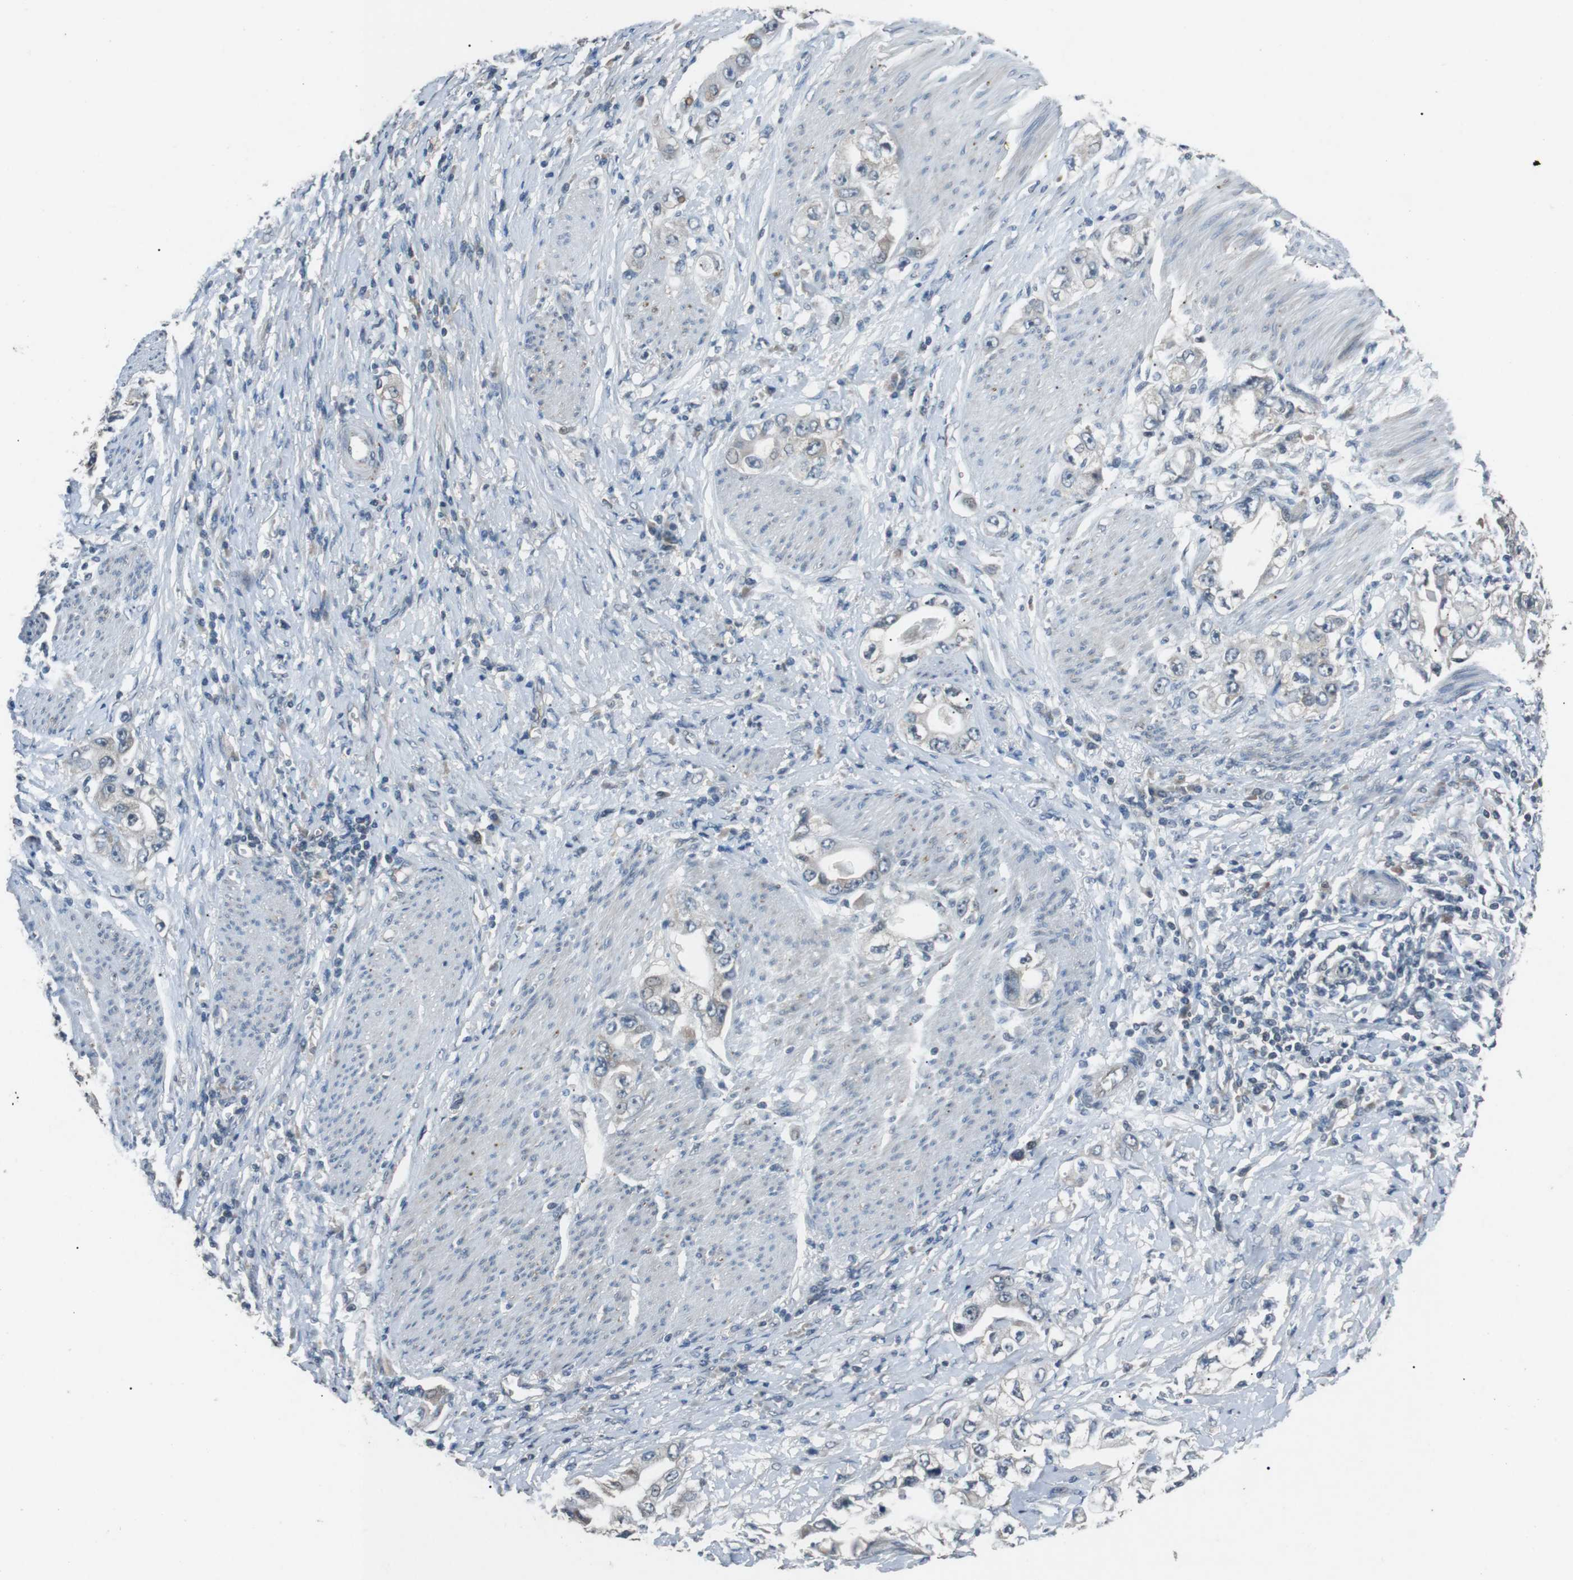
{"staining": {"intensity": "negative", "quantity": "none", "location": "none"}, "tissue": "stomach cancer", "cell_type": "Tumor cells", "image_type": "cancer", "snomed": [{"axis": "morphology", "description": "Adenocarcinoma, NOS"}, {"axis": "topography", "description": "Stomach, lower"}], "caption": "There is no significant staining in tumor cells of stomach adenocarcinoma. (IHC, brightfield microscopy, high magnification).", "gene": "NEK7", "patient": {"sex": "female", "age": 93}}